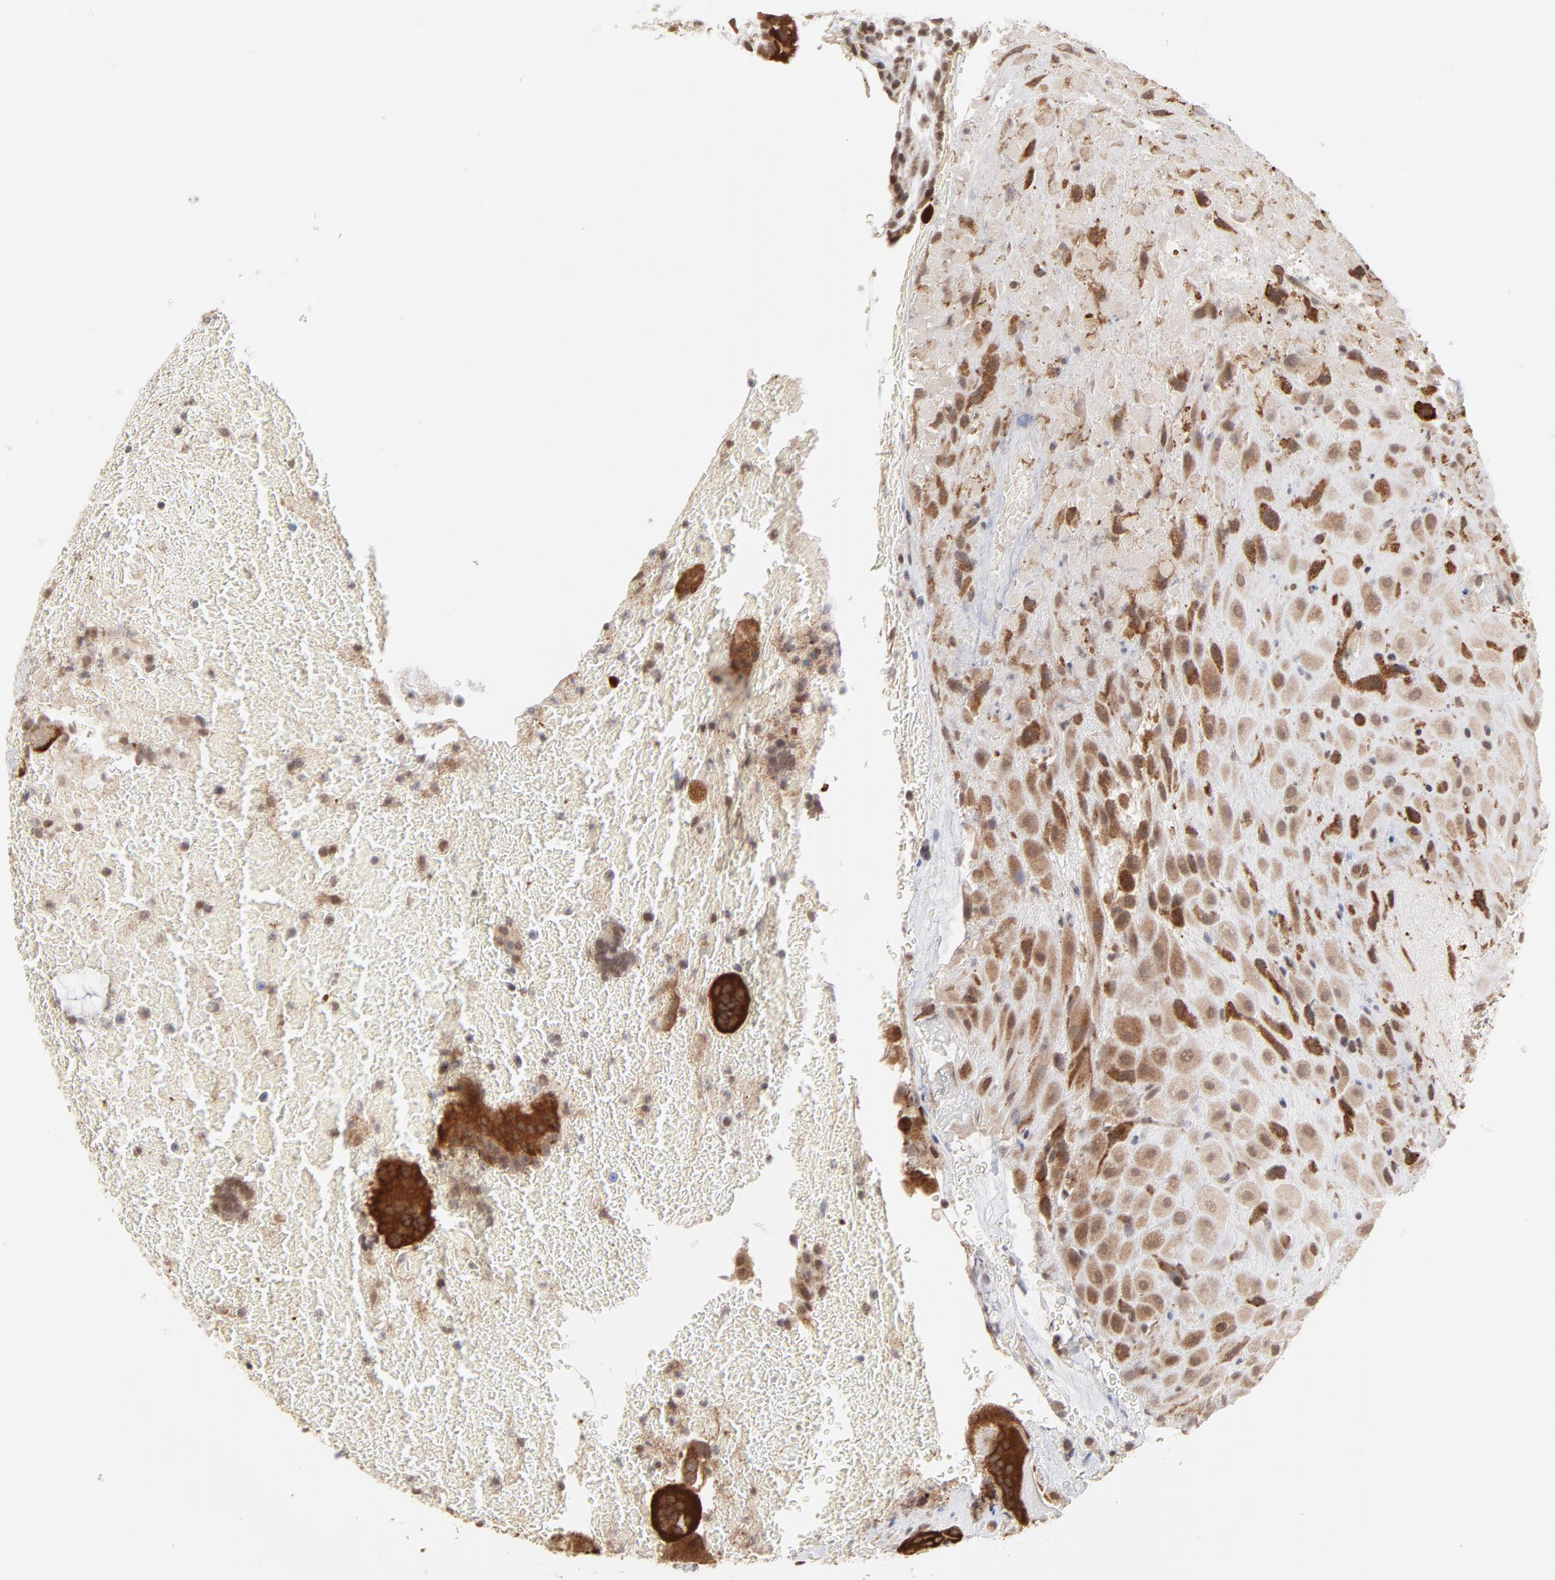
{"staining": {"intensity": "moderate", "quantity": ">75%", "location": "cytoplasmic/membranous,nuclear"}, "tissue": "placenta", "cell_type": "Decidual cells", "image_type": "normal", "snomed": [{"axis": "morphology", "description": "Normal tissue, NOS"}, {"axis": "topography", "description": "Placenta"}], "caption": "Protein analysis of benign placenta shows moderate cytoplasmic/membranous,nuclear staining in approximately >75% of decidual cells.", "gene": "ARIH1", "patient": {"sex": "female", "age": 19}}